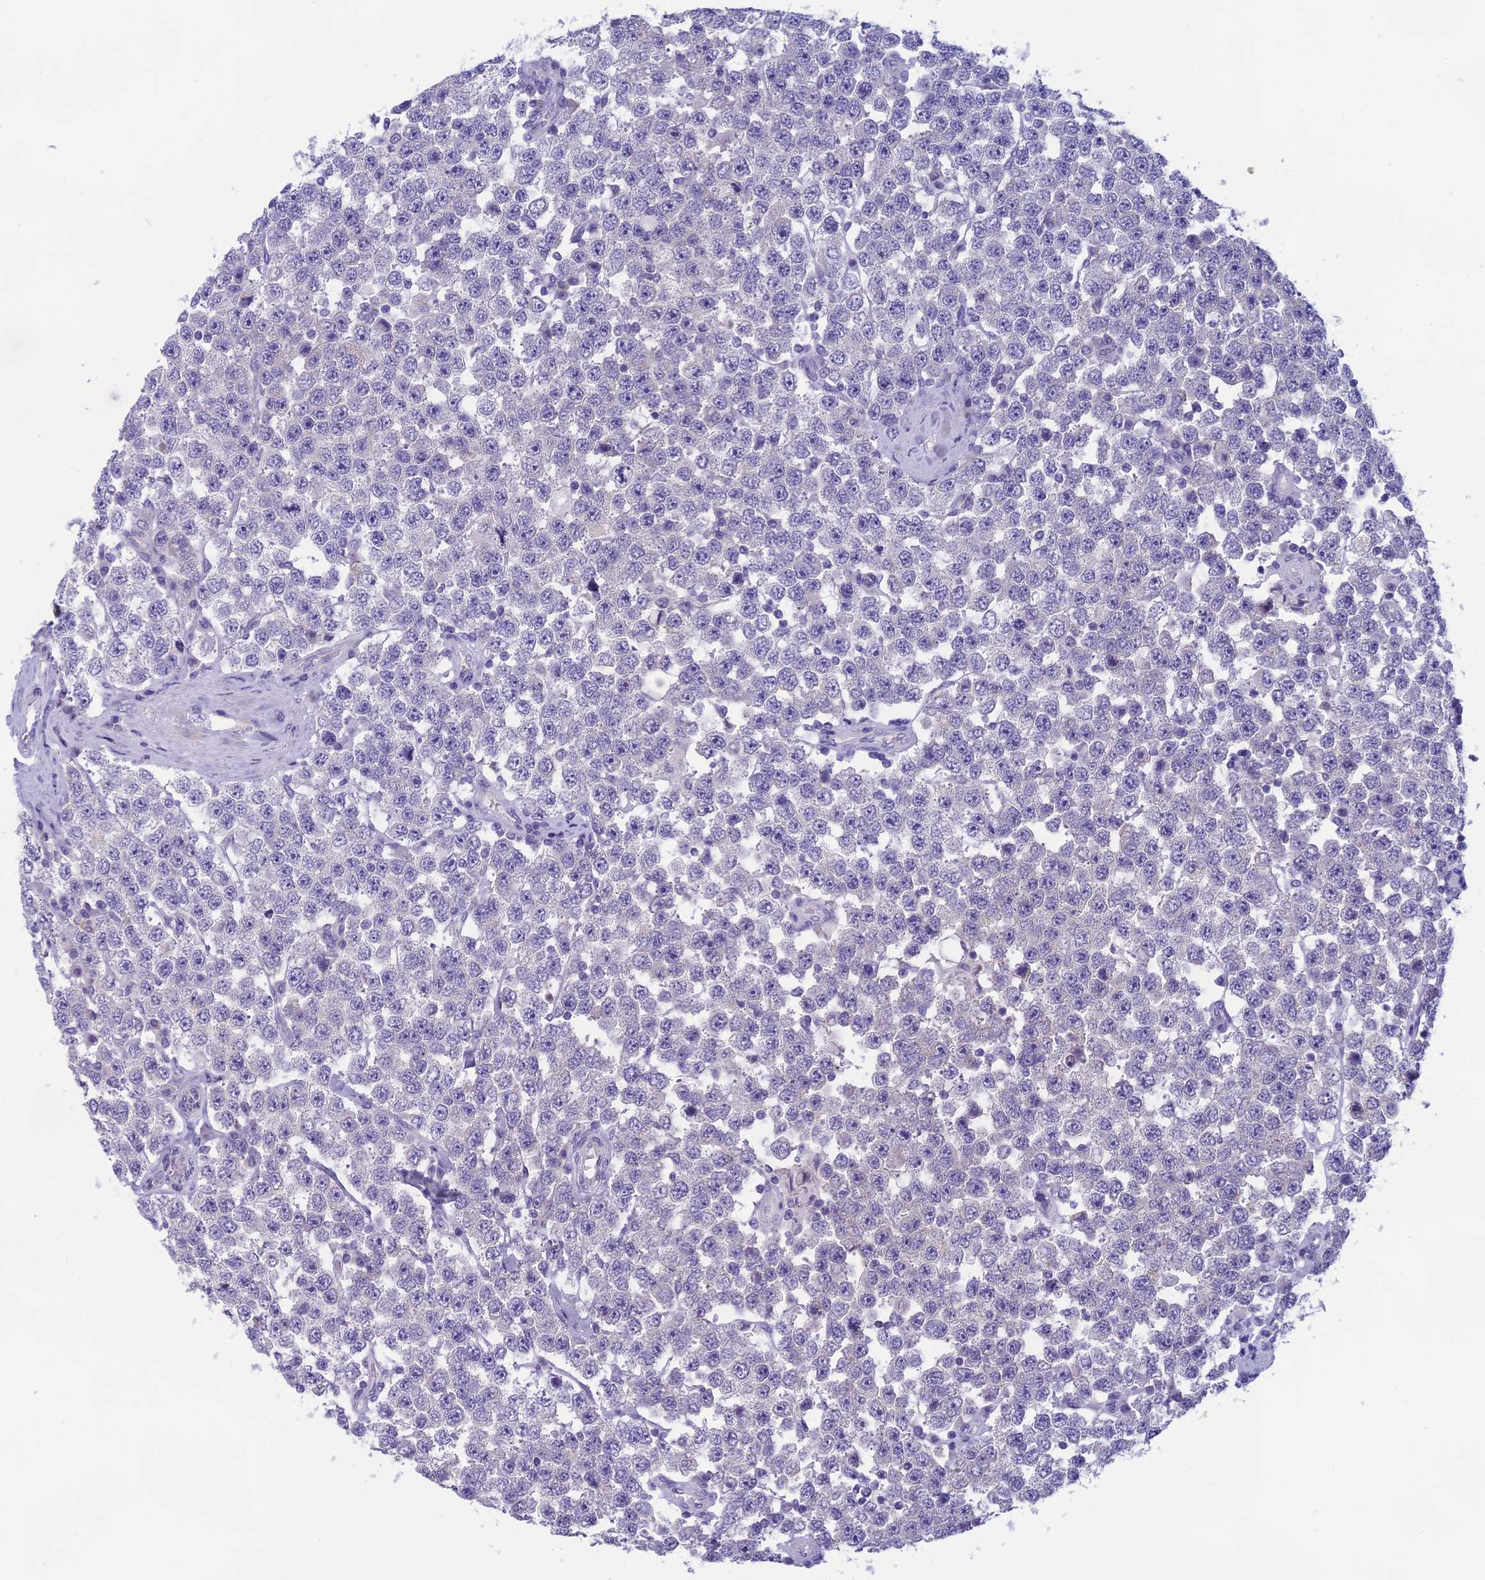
{"staining": {"intensity": "negative", "quantity": "none", "location": "none"}, "tissue": "testis cancer", "cell_type": "Tumor cells", "image_type": "cancer", "snomed": [{"axis": "morphology", "description": "Seminoma, NOS"}, {"axis": "topography", "description": "Testis"}], "caption": "DAB (3,3'-diaminobenzidine) immunohistochemical staining of seminoma (testis) demonstrates no significant positivity in tumor cells.", "gene": "ARHGEF37", "patient": {"sex": "male", "age": 28}}